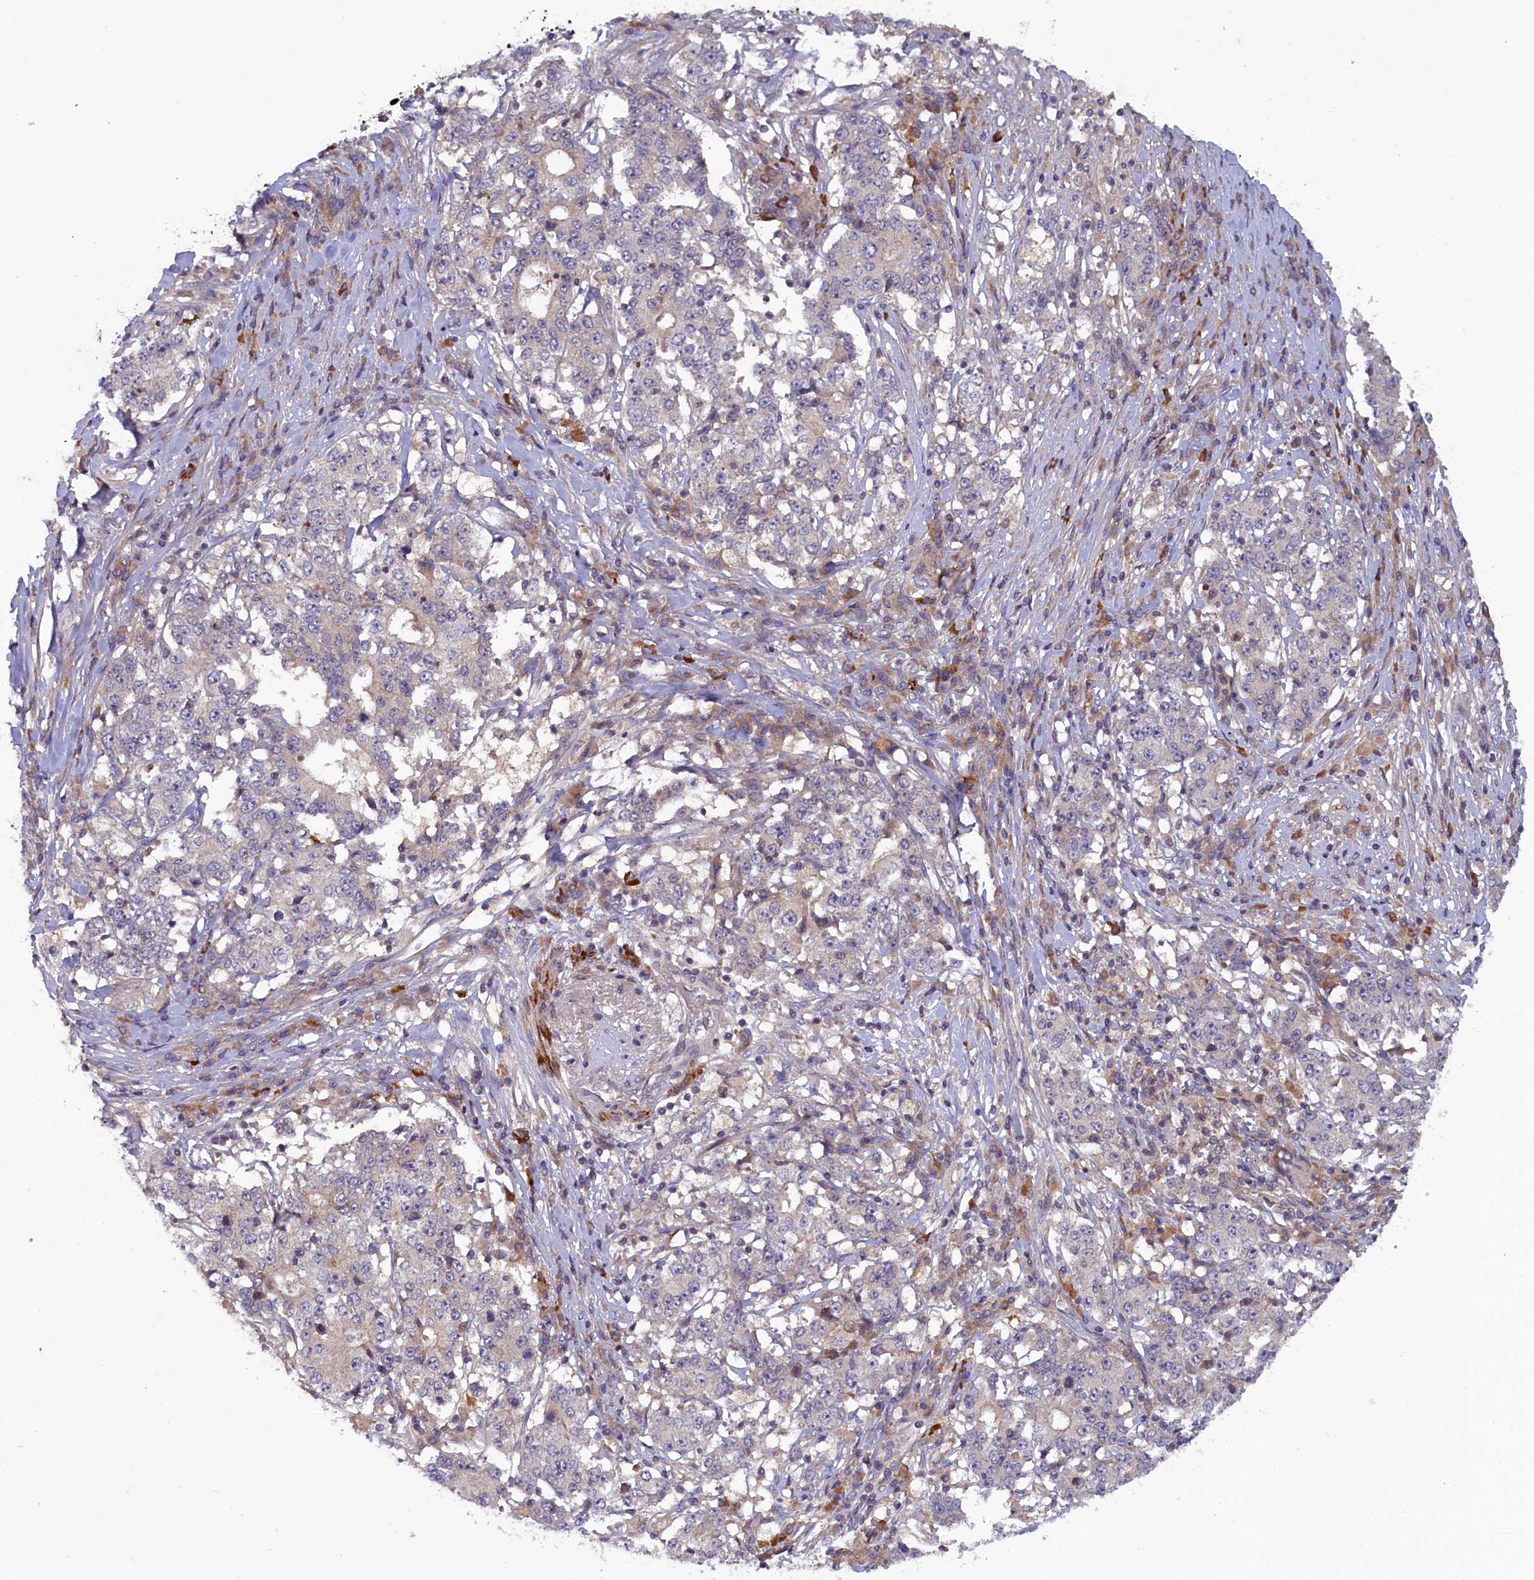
{"staining": {"intensity": "weak", "quantity": "<25%", "location": "cytoplasmic/membranous"}, "tissue": "stomach cancer", "cell_type": "Tumor cells", "image_type": "cancer", "snomed": [{"axis": "morphology", "description": "Adenocarcinoma, NOS"}, {"axis": "topography", "description": "Stomach"}], "caption": "Image shows no significant protein expression in tumor cells of stomach adenocarcinoma.", "gene": "NUBP1", "patient": {"sex": "male", "age": 59}}